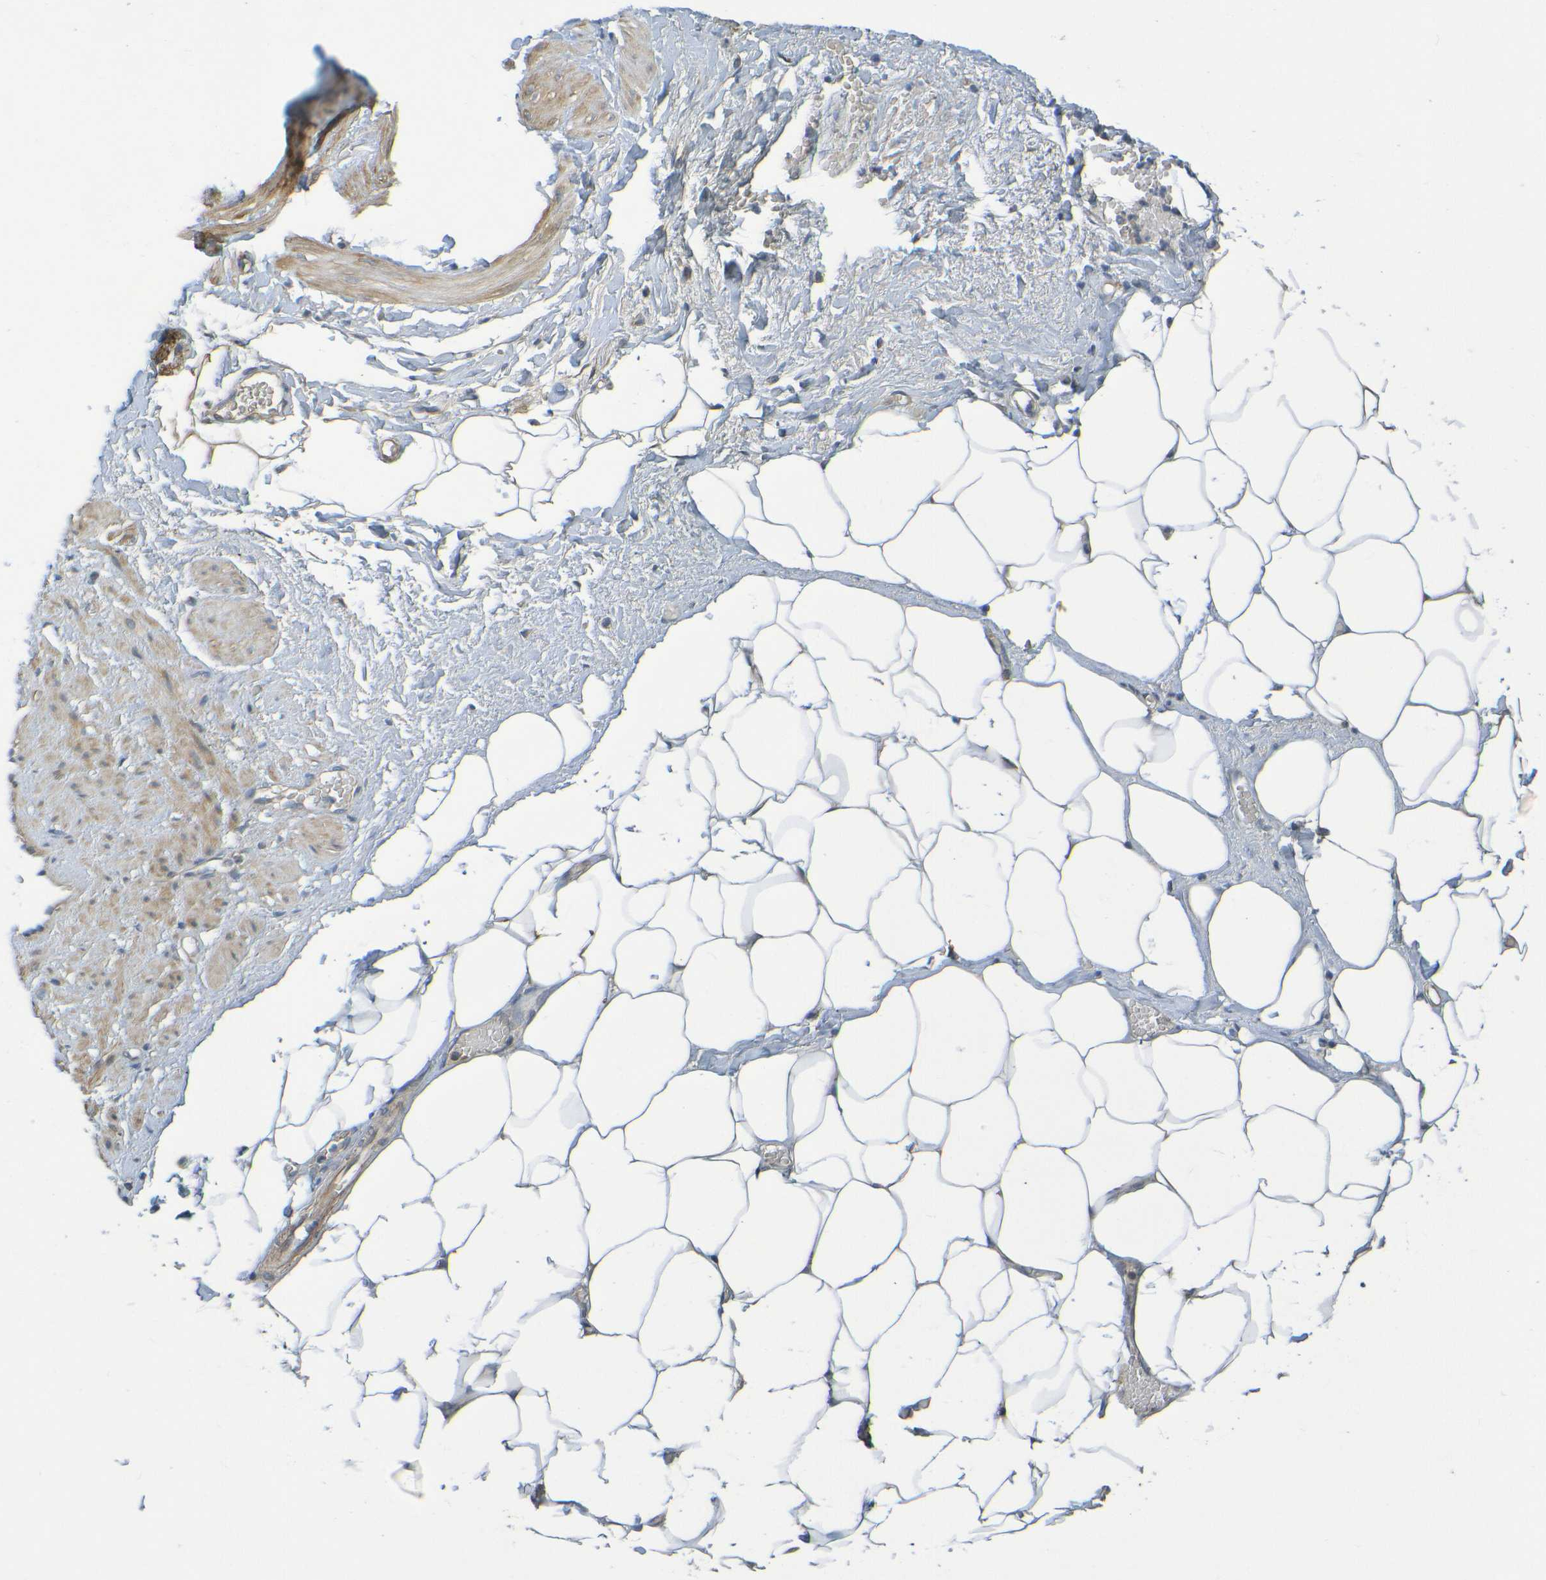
{"staining": {"intensity": "moderate", "quantity": "<25%", "location": "cytoplasmic/membranous"}, "tissue": "adipose tissue", "cell_type": "Adipocytes", "image_type": "normal", "snomed": [{"axis": "morphology", "description": "Normal tissue, NOS"}, {"axis": "topography", "description": "Soft tissue"}, {"axis": "topography", "description": "Vascular tissue"}], "caption": "Immunohistochemistry of benign human adipose tissue exhibits low levels of moderate cytoplasmic/membranous positivity in approximately <25% of adipocytes. (Brightfield microscopy of DAB IHC at high magnification).", "gene": "CYP4F2", "patient": {"sex": "female", "age": 35}}